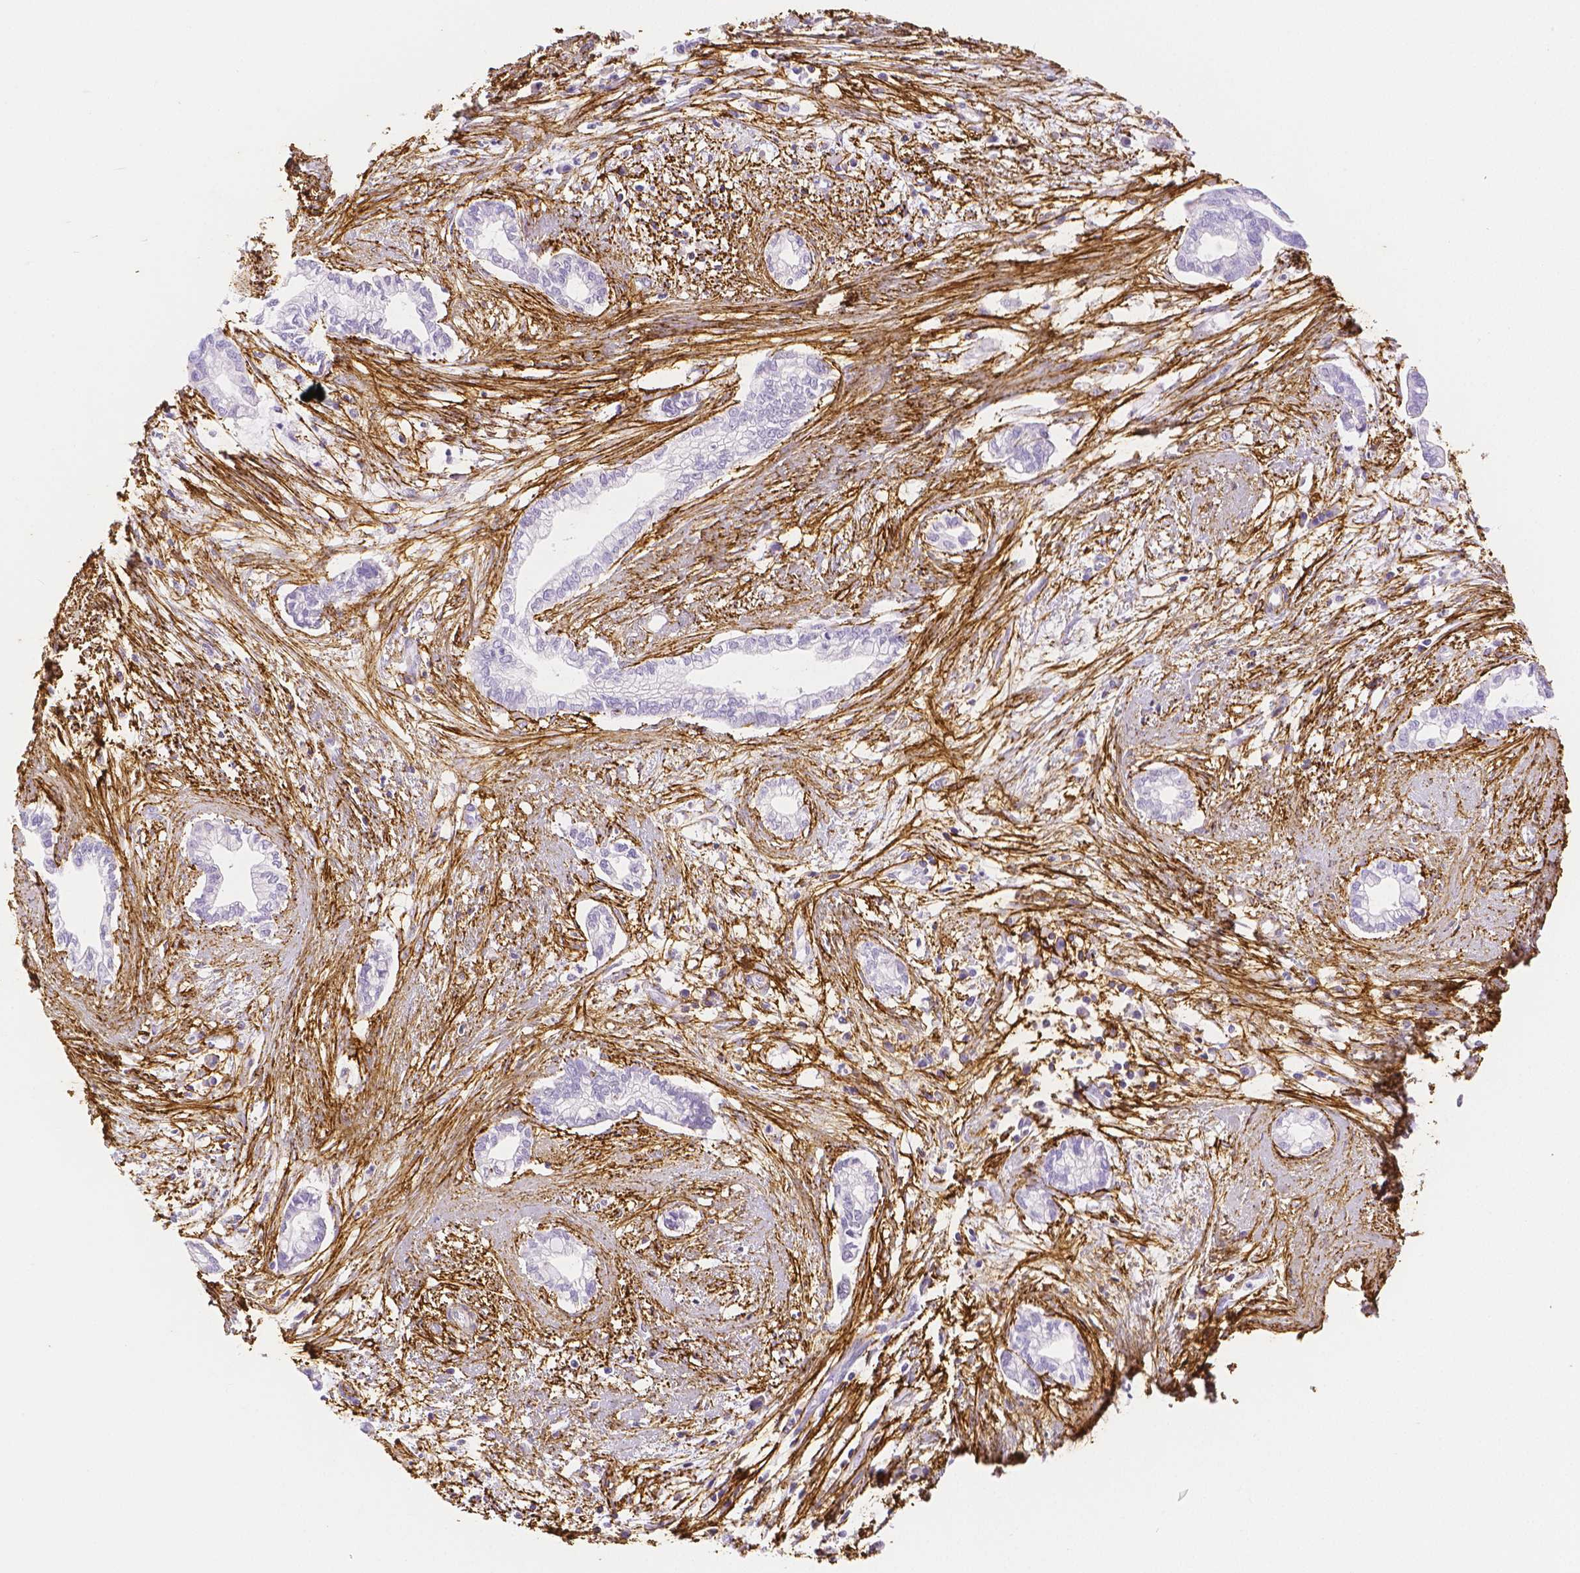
{"staining": {"intensity": "negative", "quantity": "none", "location": "none"}, "tissue": "cervical cancer", "cell_type": "Tumor cells", "image_type": "cancer", "snomed": [{"axis": "morphology", "description": "Adenocarcinoma, NOS"}, {"axis": "topography", "description": "Cervix"}], "caption": "IHC photomicrograph of human cervical adenocarcinoma stained for a protein (brown), which reveals no positivity in tumor cells.", "gene": "FBN1", "patient": {"sex": "female", "age": 62}}